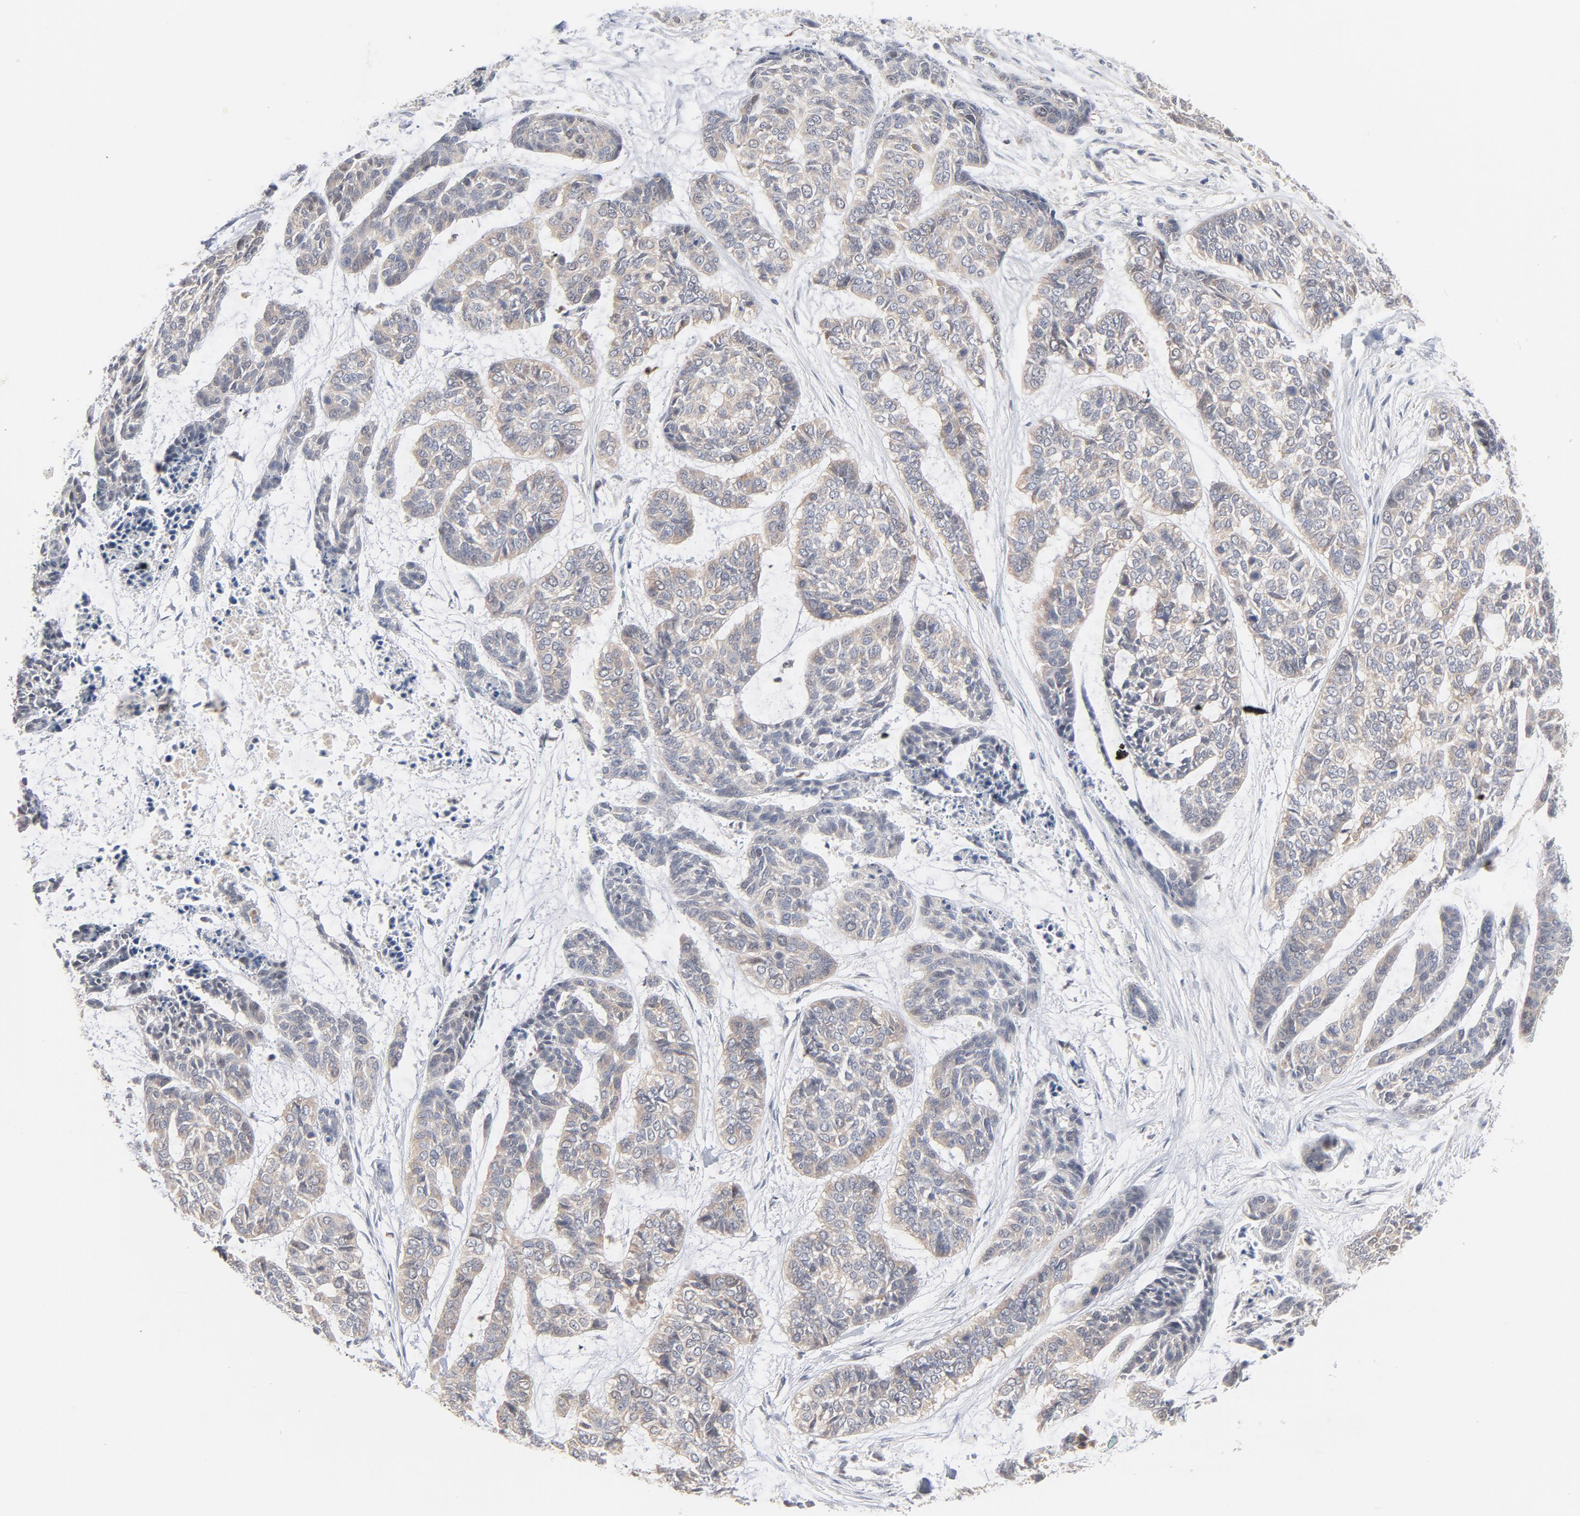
{"staining": {"intensity": "negative", "quantity": "none", "location": "none"}, "tissue": "skin cancer", "cell_type": "Tumor cells", "image_type": "cancer", "snomed": [{"axis": "morphology", "description": "Basal cell carcinoma"}, {"axis": "topography", "description": "Skin"}], "caption": "DAB (3,3'-diaminobenzidine) immunohistochemical staining of skin cancer exhibits no significant expression in tumor cells. (DAB immunohistochemistry with hematoxylin counter stain).", "gene": "UBL4A", "patient": {"sex": "female", "age": 64}}